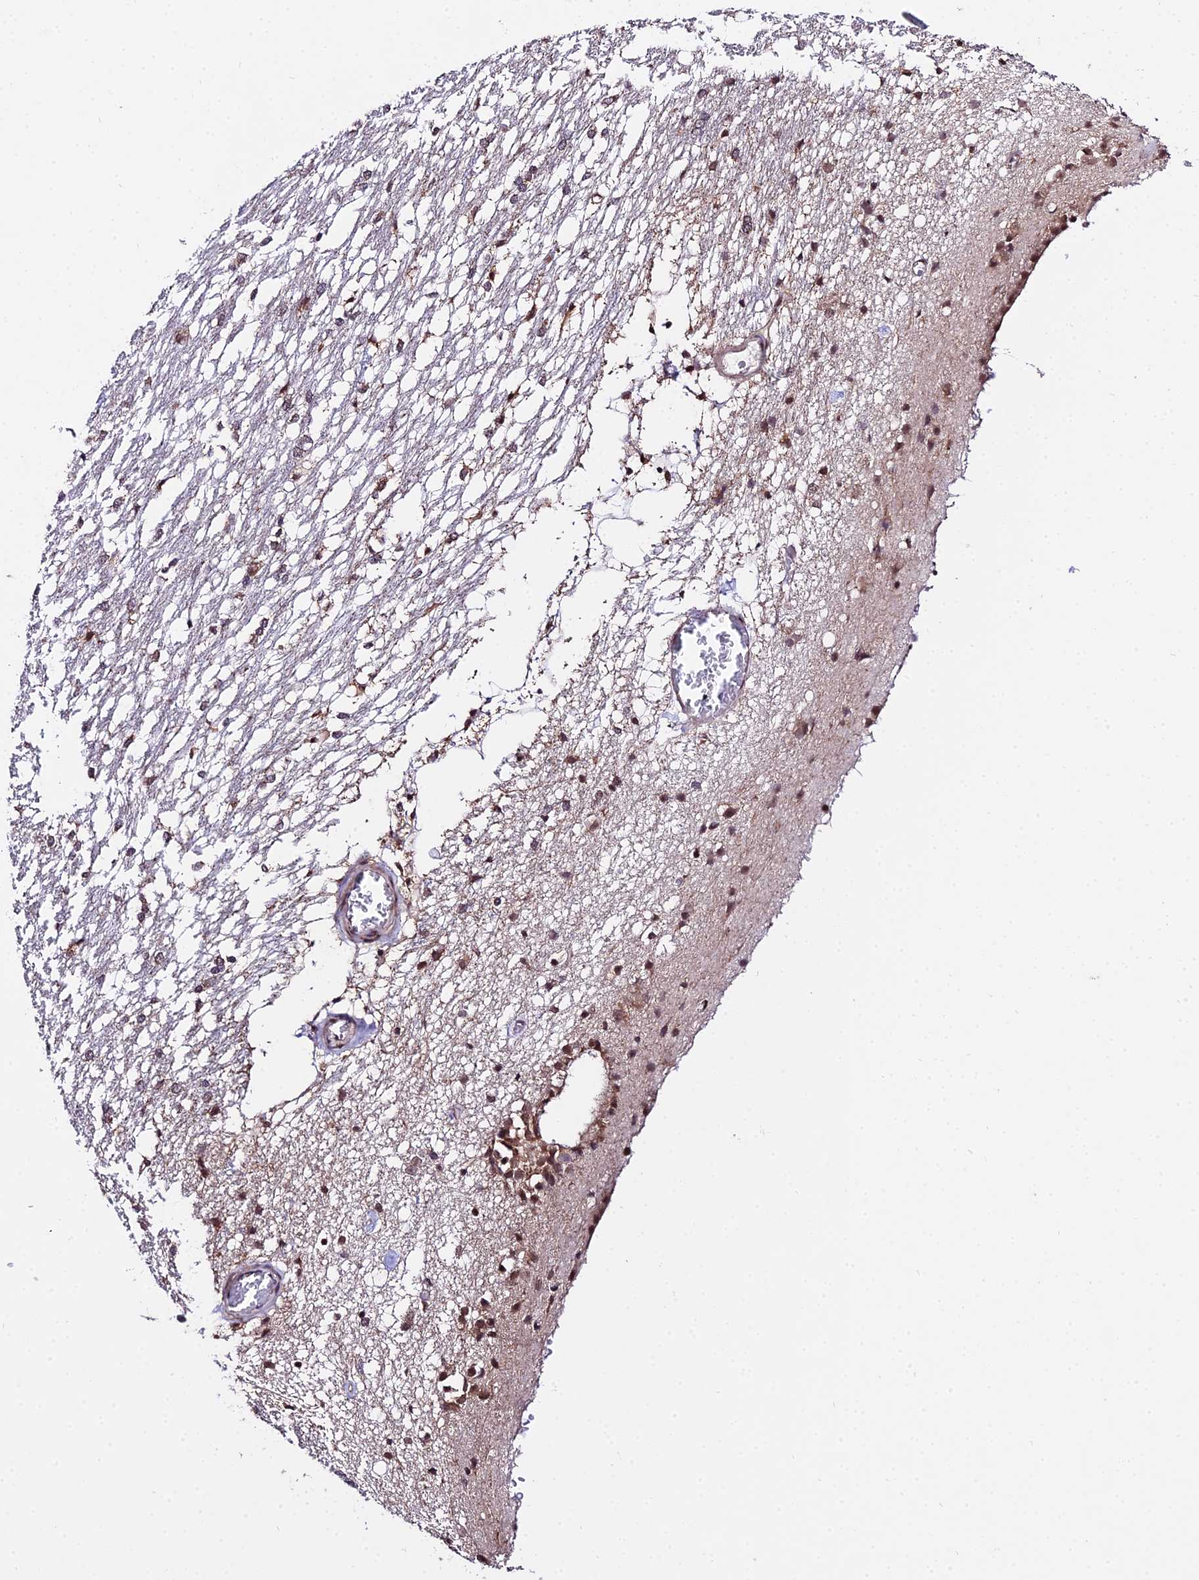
{"staining": {"intensity": "weak", "quantity": "<25%", "location": "nuclear"}, "tissue": "caudate", "cell_type": "Glial cells", "image_type": "normal", "snomed": [{"axis": "morphology", "description": "Normal tissue, NOS"}, {"axis": "topography", "description": "Lateral ventricle wall"}], "caption": "A high-resolution photomicrograph shows IHC staining of normal caudate, which shows no significant positivity in glial cells. (IHC, brightfield microscopy, high magnification).", "gene": "POLR2I", "patient": {"sex": "female", "age": 19}}